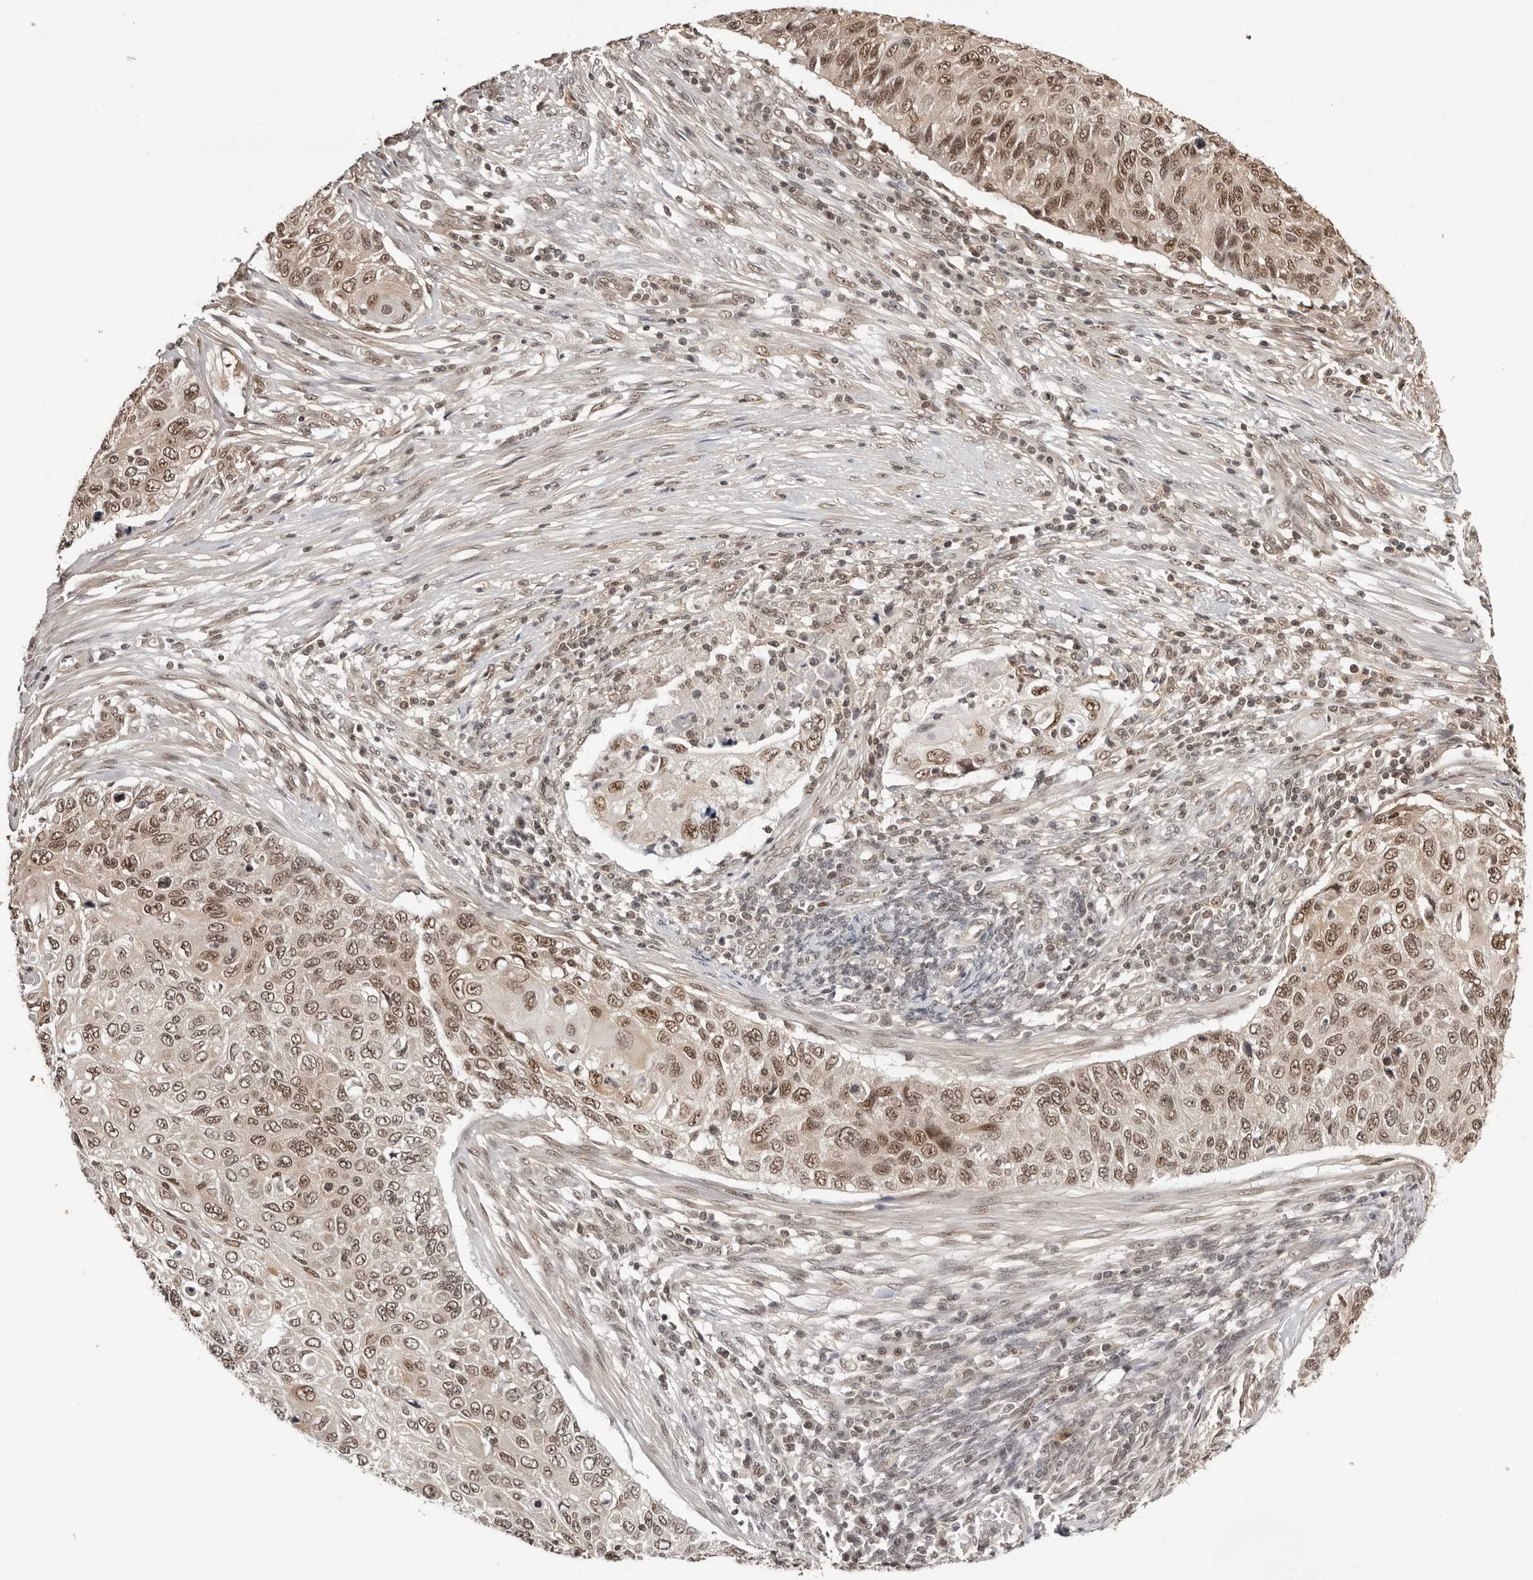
{"staining": {"intensity": "moderate", "quantity": ">75%", "location": "nuclear"}, "tissue": "cervical cancer", "cell_type": "Tumor cells", "image_type": "cancer", "snomed": [{"axis": "morphology", "description": "Squamous cell carcinoma, NOS"}, {"axis": "topography", "description": "Cervix"}], "caption": "Squamous cell carcinoma (cervical) stained for a protein (brown) displays moderate nuclear positive positivity in about >75% of tumor cells.", "gene": "SDE2", "patient": {"sex": "female", "age": 70}}